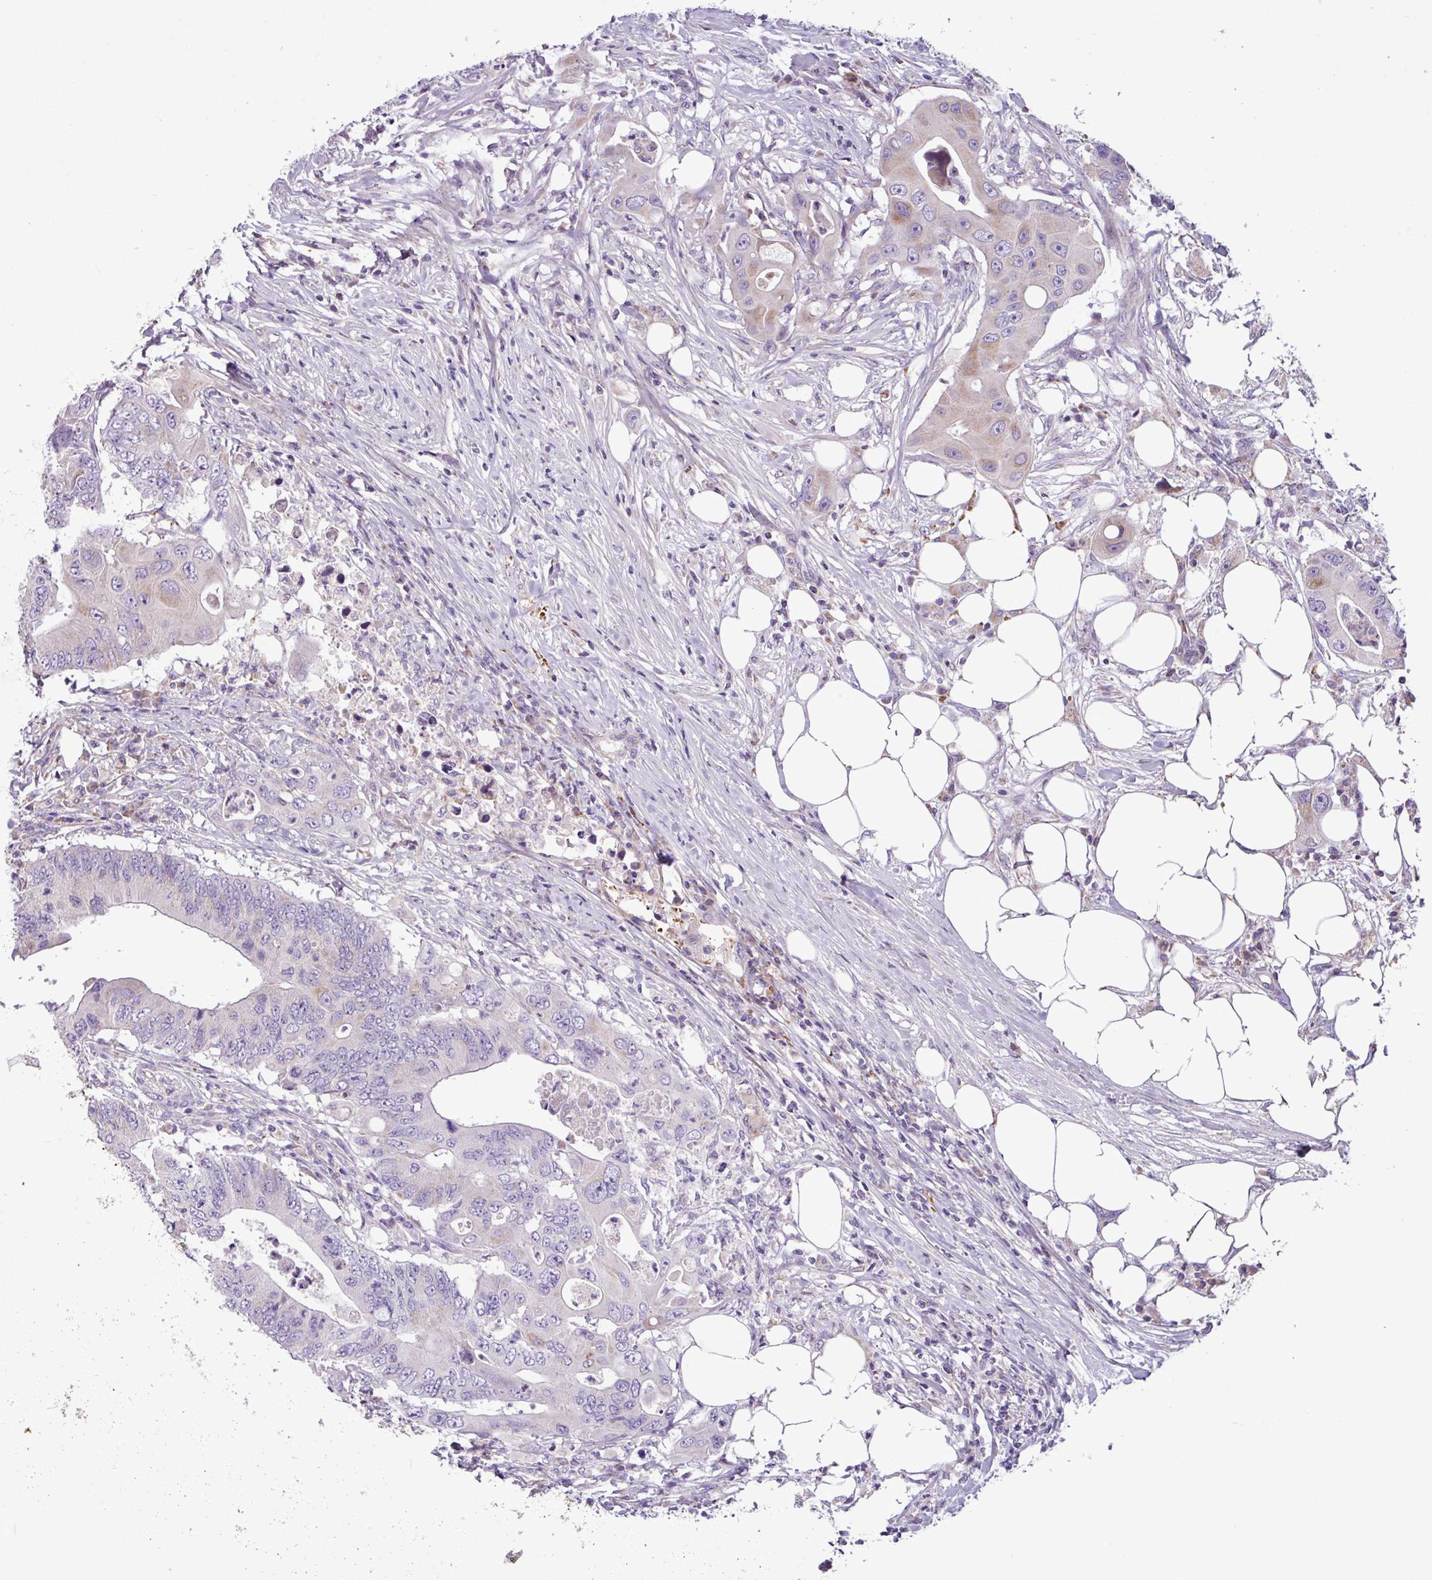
{"staining": {"intensity": "weak", "quantity": "<25%", "location": "cytoplasmic/membranous"}, "tissue": "colorectal cancer", "cell_type": "Tumor cells", "image_type": "cancer", "snomed": [{"axis": "morphology", "description": "Adenocarcinoma, NOS"}, {"axis": "topography", "description": "Colon"}], "caption": "This is an IHC micrograph of human colorectal adenocarcinoma. There is no expression in tumor cells.", "gene": "FAM183A", "patient": {"sex": "male", "age": 71}}